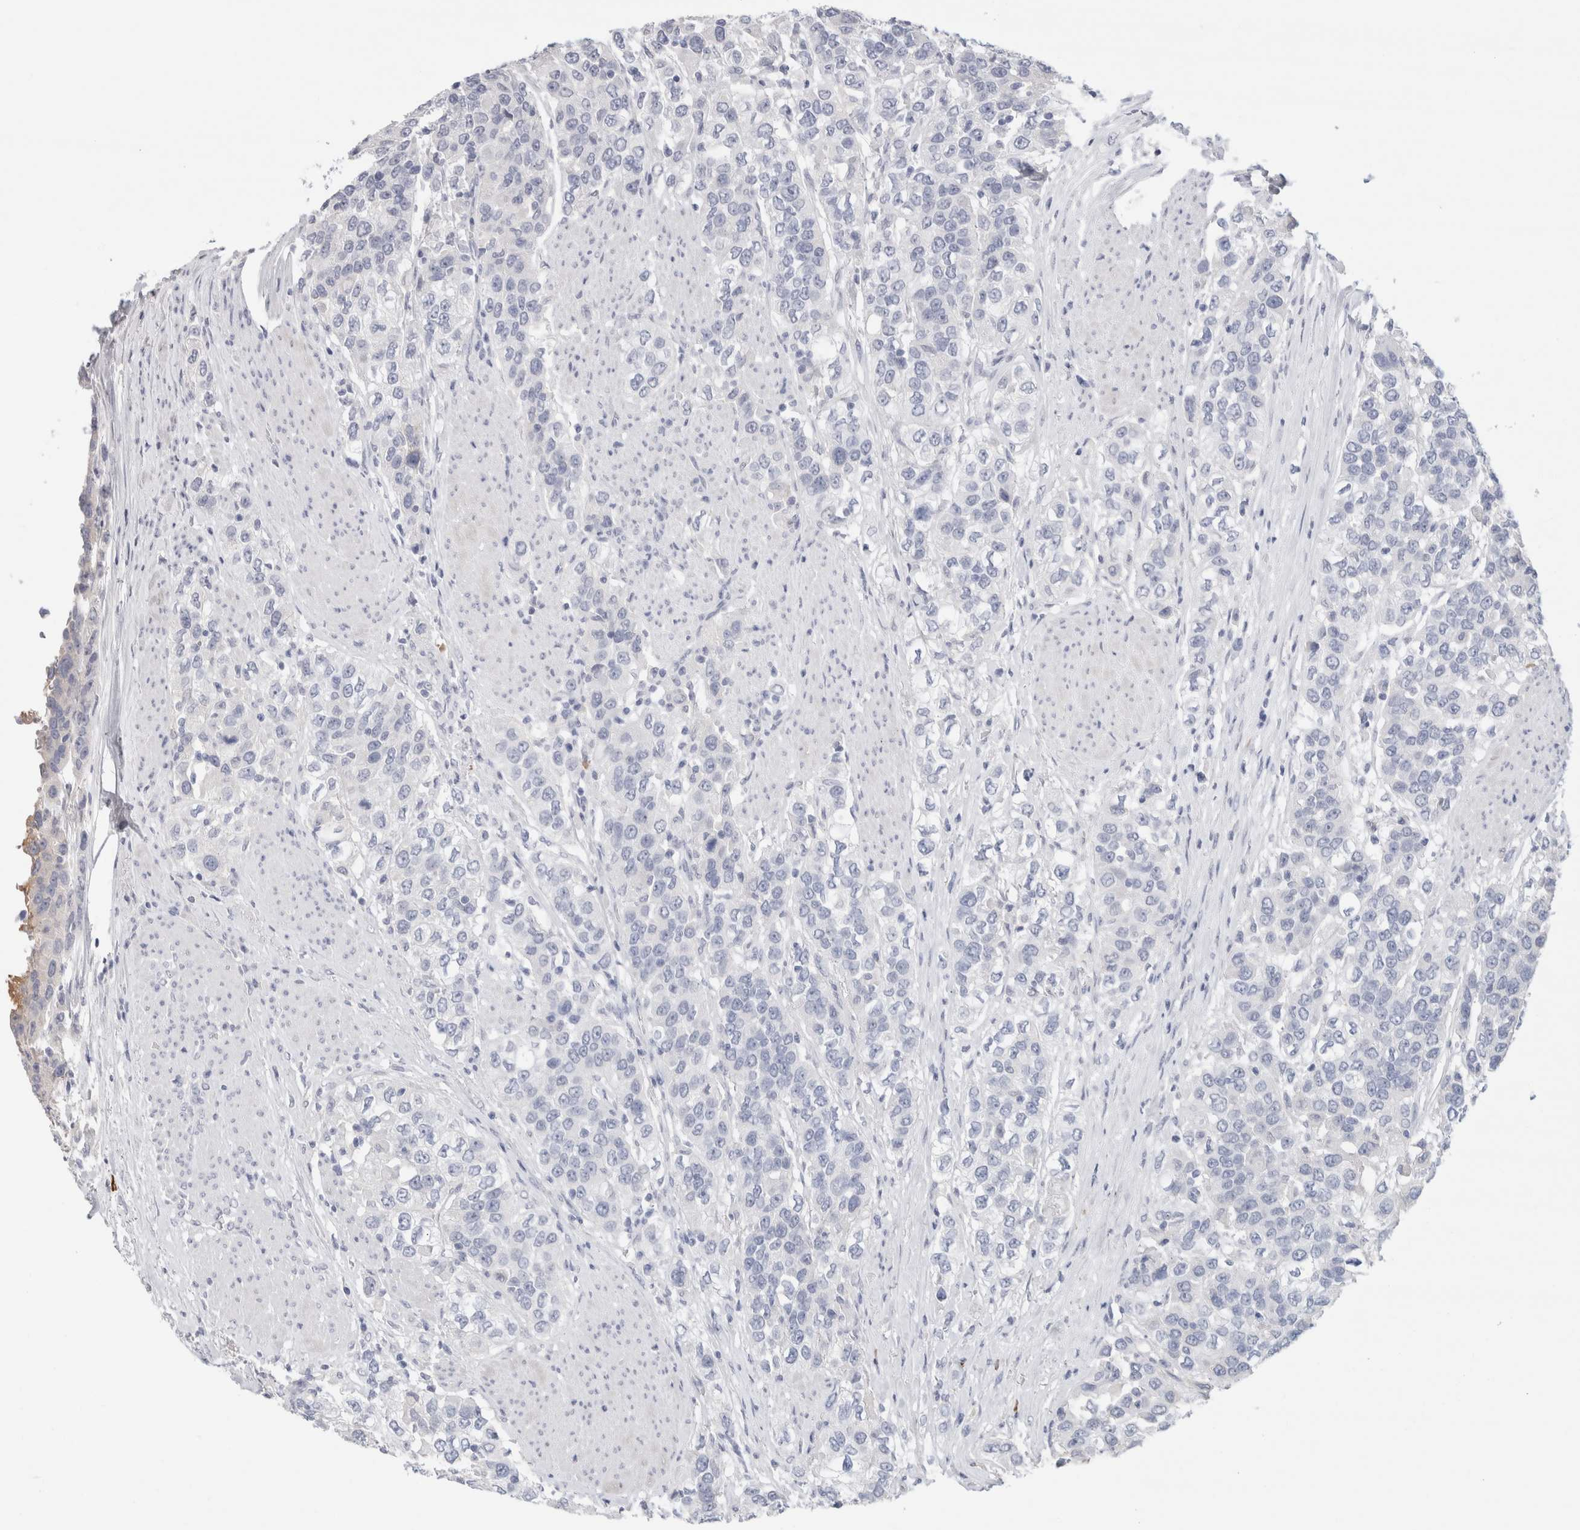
{"staining": {"intensity": "negative", "quantity": "none", "location": "none"}, "tissue": "urothelial cancer", "cell_type": "Tumor cells", "image_type": "cancer", "snomed": [{"axis": "morphology", "description": "Urothelial carcinoma, High grade"}, {"axis": "topography", "description": "Urinary bladder"}], "caption": "Tumor cells are negative for protein expression in human urothelial cancer.", "gene": "IL6", "patient": {"sex": "female", "age": 80}}